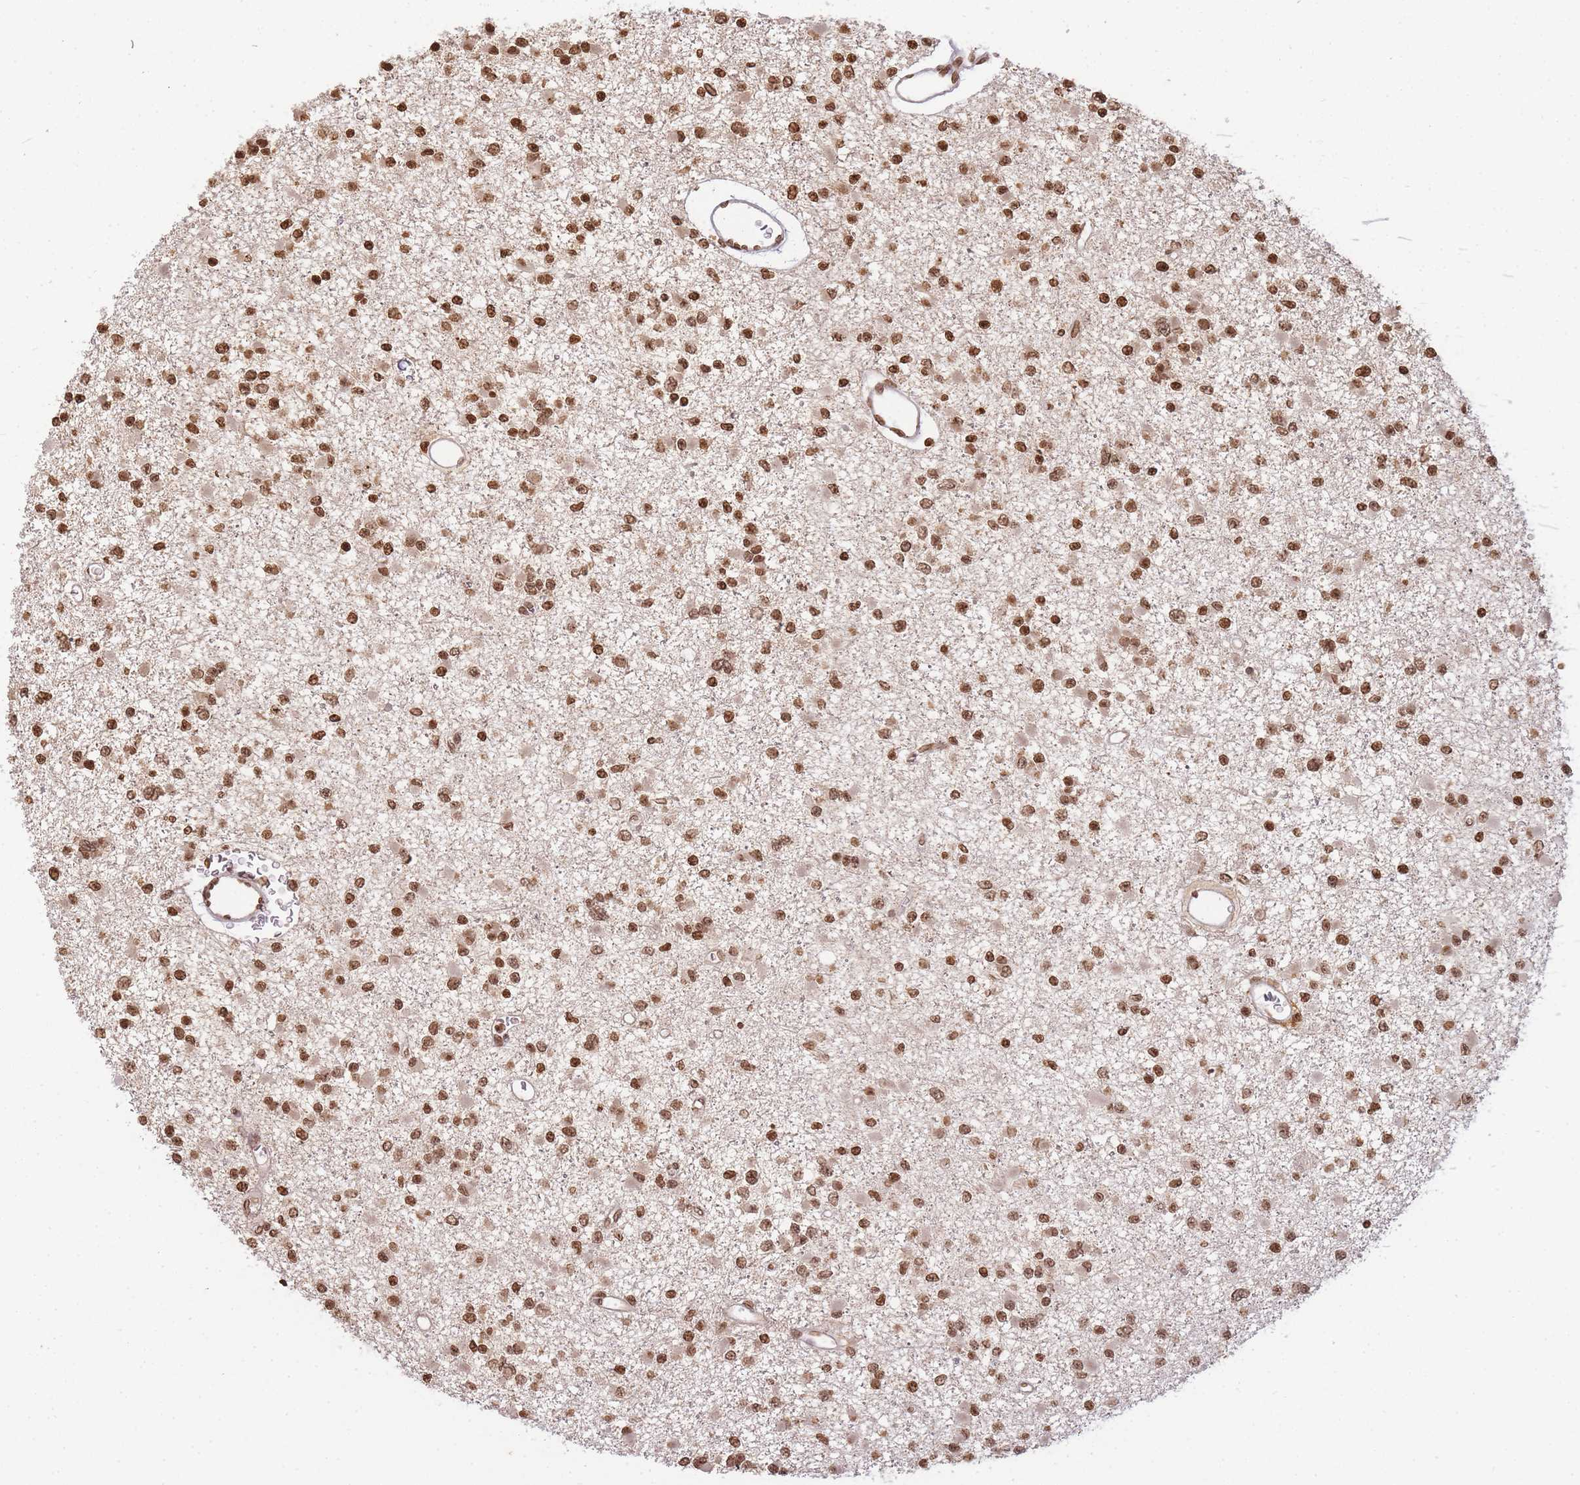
{"staining": {"intensity": "strong", "quantity": ">75%", "location": "nuclear"}, "tissue": "glioma", "cell_type": "Tumor cells", "image_type": "cancer", "snomed": [{"axis": "morphology", "description": "Glioma, malignant, Low grade"}, {"axis": "topography", "description": "Brain"}], "caption": "Immunohistochemical staining of human glioma exhibits high levels of strong nuclear protein staining in approximately >75% of tumor cells. The staining was performed using DAB, with brown indicating positive protein expression. Nuclei are stained blue with hematoxylin.", "gene": "WWTR1", "patient": {"sex": "female", "age": 22}}